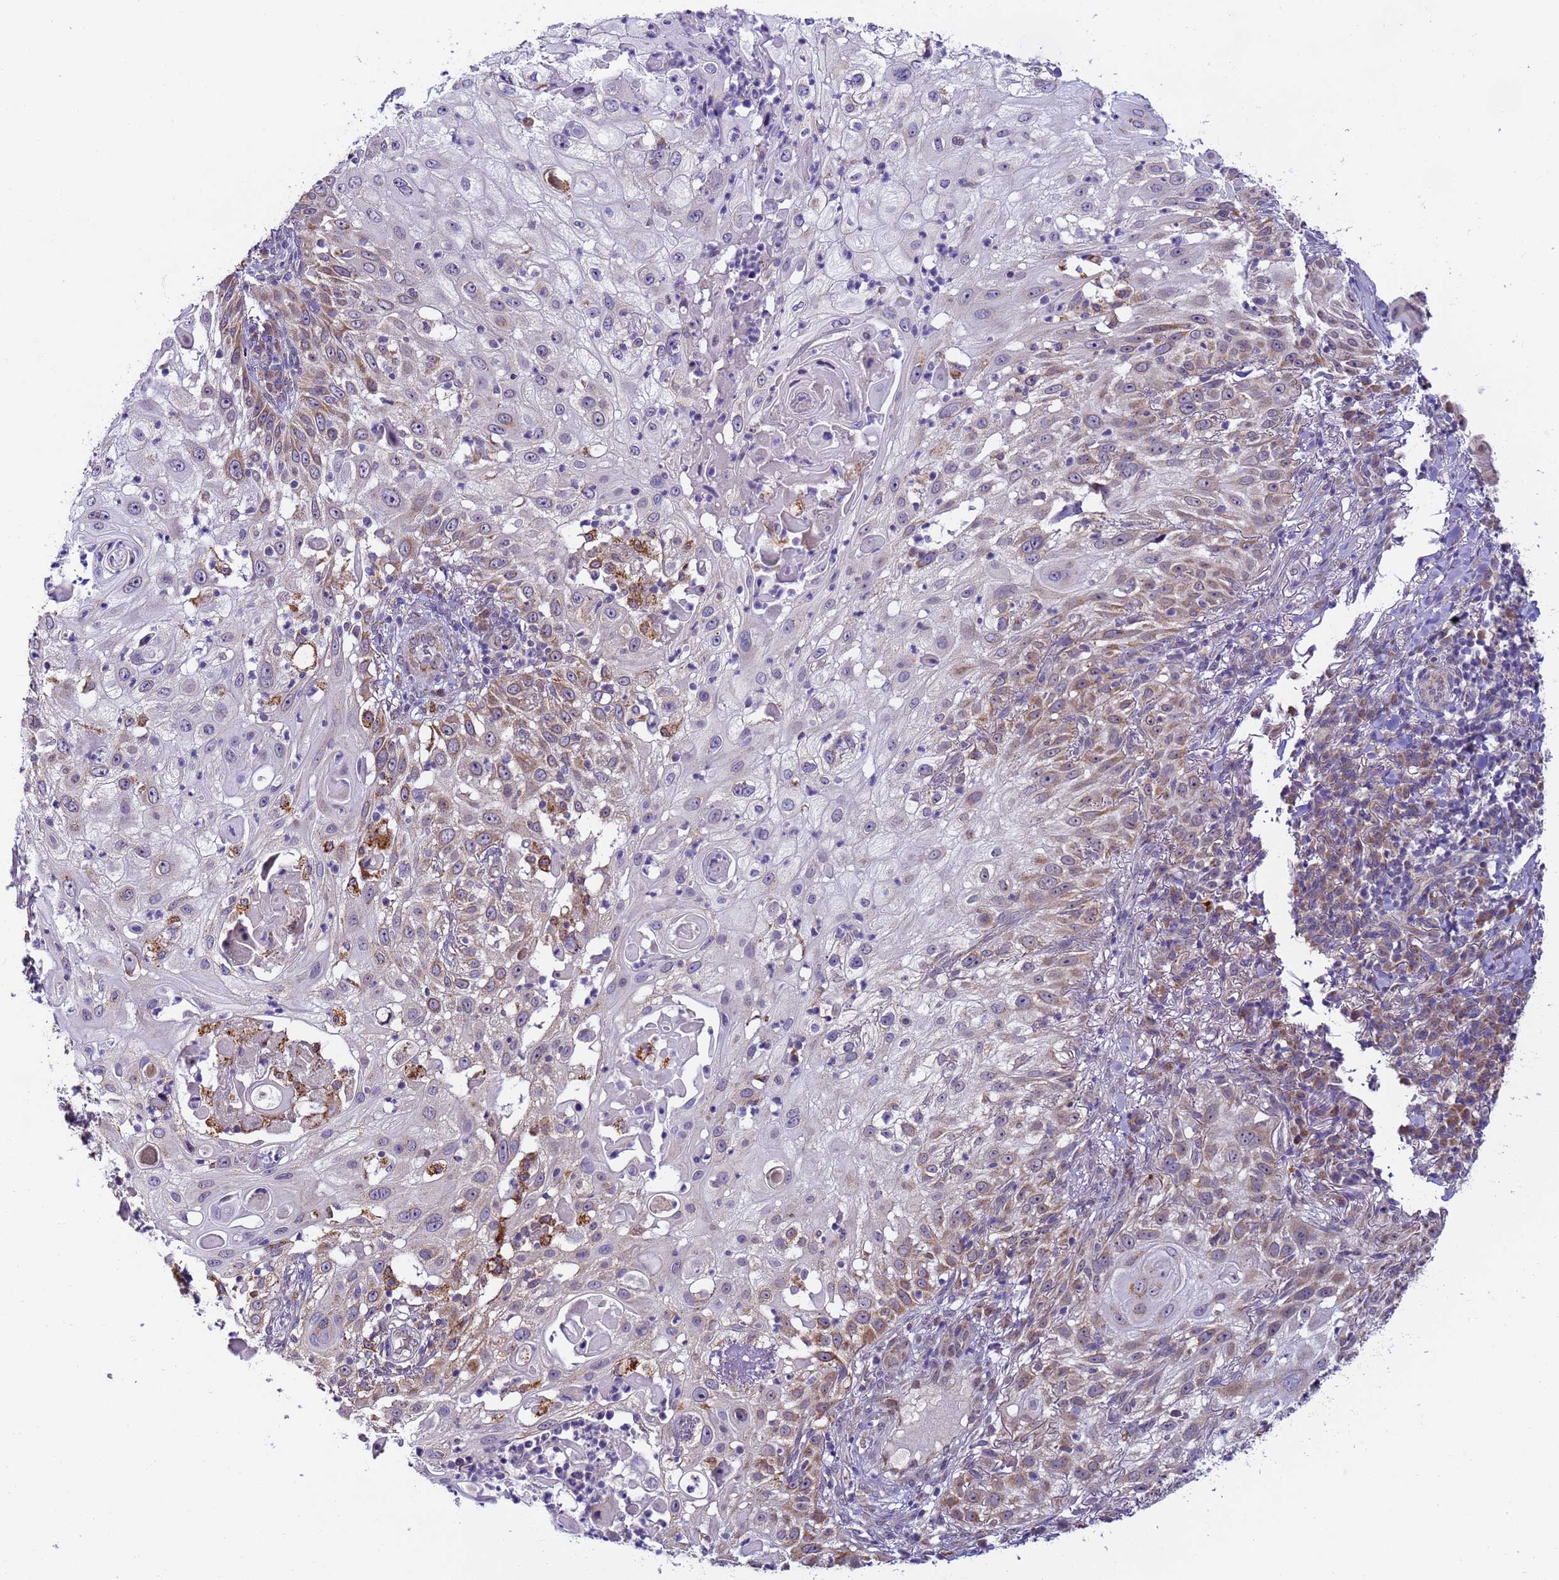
{"staining": {"intensity": "moderate", "quantity": "25%-75%", "location": "cytoplasmic/membranous"}, "tissue": "skin cancer", "cell_type": "Tumor cells", "image_type": "cancer", "snomed": [{"axis": "morphology", "description": "Squamous cell carcinoma, NOS"}, {"axis": "topography", "description": "Skin"}], "caption": "Immunohistochemical staining of human skin cancer reveals medium levels of moderate cytoplasmic/membranous staining in about 25%-75% of tumor cells.", "gene": "RAPGEF3", "patient": {"sex": "female", "age": 44}}